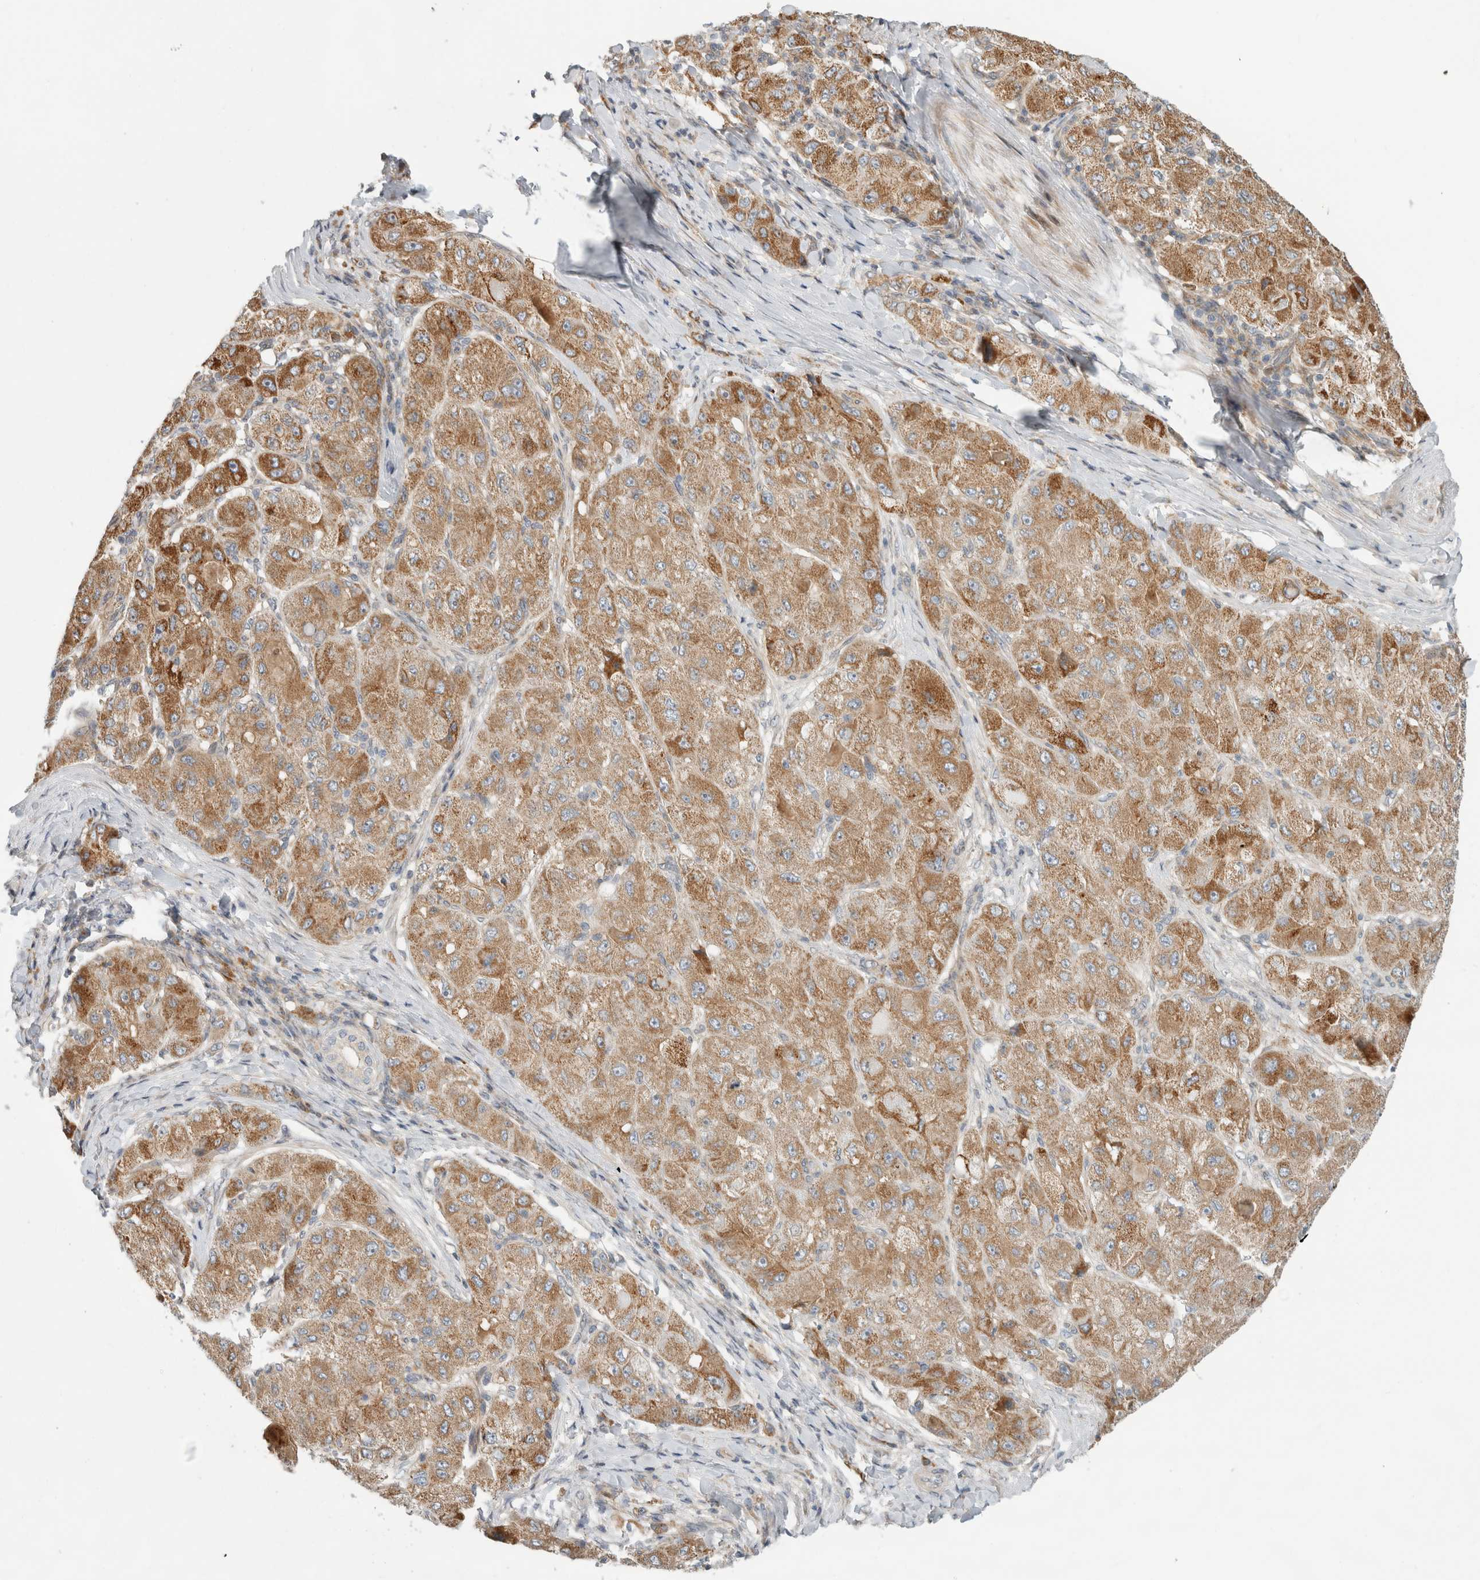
{"staining": {"intensity": "moderate", "quantity": ">75%", "location": "cytoplasmic/membranous"}, "tissue": "liver cancer", "cell_type": "Tumor cells", "image_type": "cancer", "snomed": [{"axis": "morphology", "description": "Carcinoma, Hepatocellular, NOS"}, {"axis": "topography", "description": "Liver"}], "caption": "Immunohistochemical staining of human liver cancer demonstrates medium levels of moderate cytoplasmic/membranous expression in about >75% of tumor cells. (Stains: DAB (3,3'-diaminobenzidine) in brown, nuclei in blue, Microscopy: brightfield microscopy at high magnification).", "gene": "KPNA5", "patient": {"sex": "male", "age": 80}}